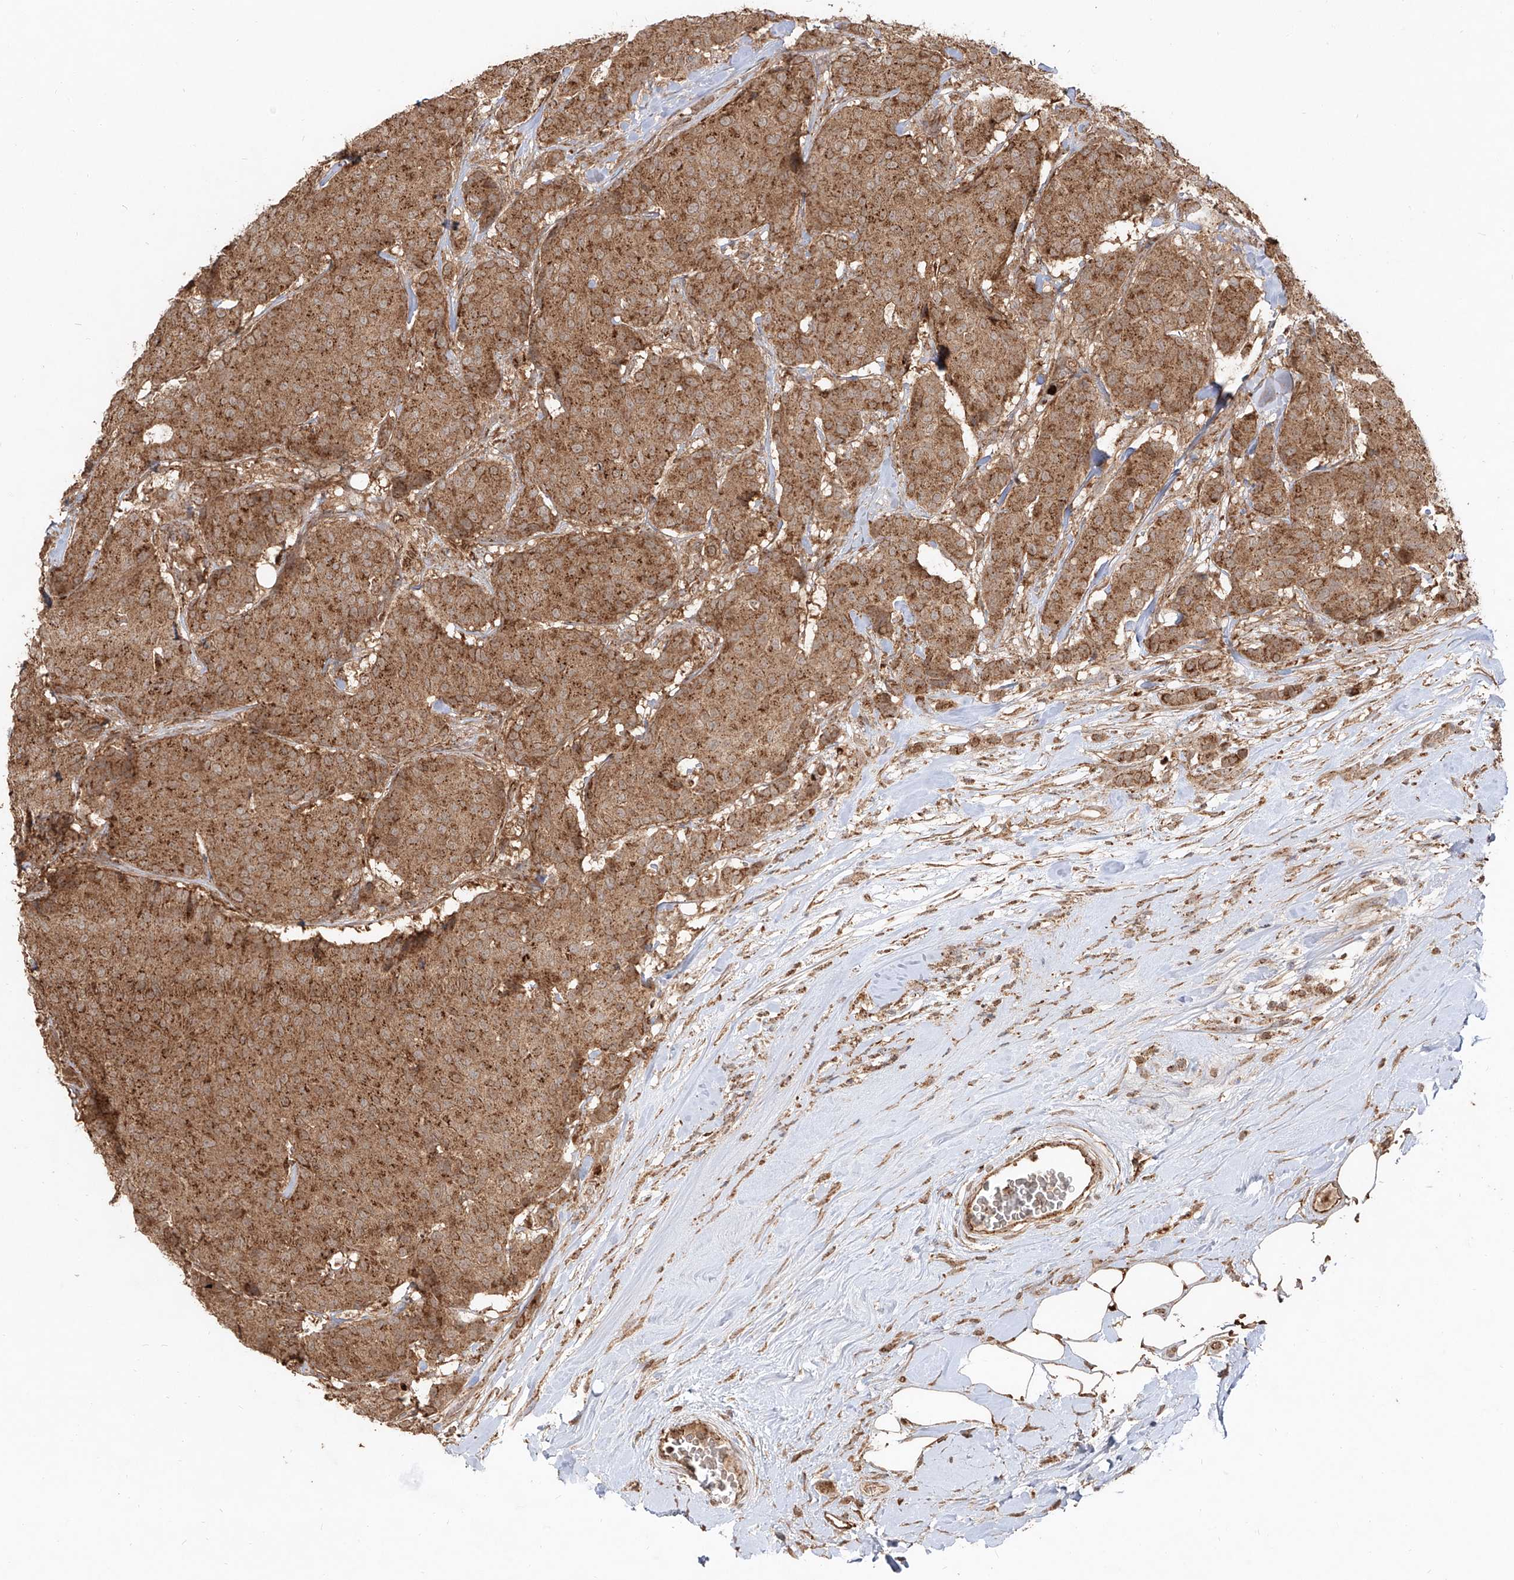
{"staining": {"intensity": "strong", "quantity": ">75%", "location": "cytoplasmic/membranous"}, "tissue": "breast cancer", "cell_type": "Tumor cells", "image_type": "cancer", "snomed": [{"axis": "morphology", "description": "Duct carcinoma"}, {"axis": "topography", "description": "Breast"}], "caption": "Protein expression analysis of human breast cancer reveals strong cytoplasmic/membranous expression in approximately >75% of tumor cells.", "gene": "AIM2", "patient": {"sex": "female", "age": 75}}